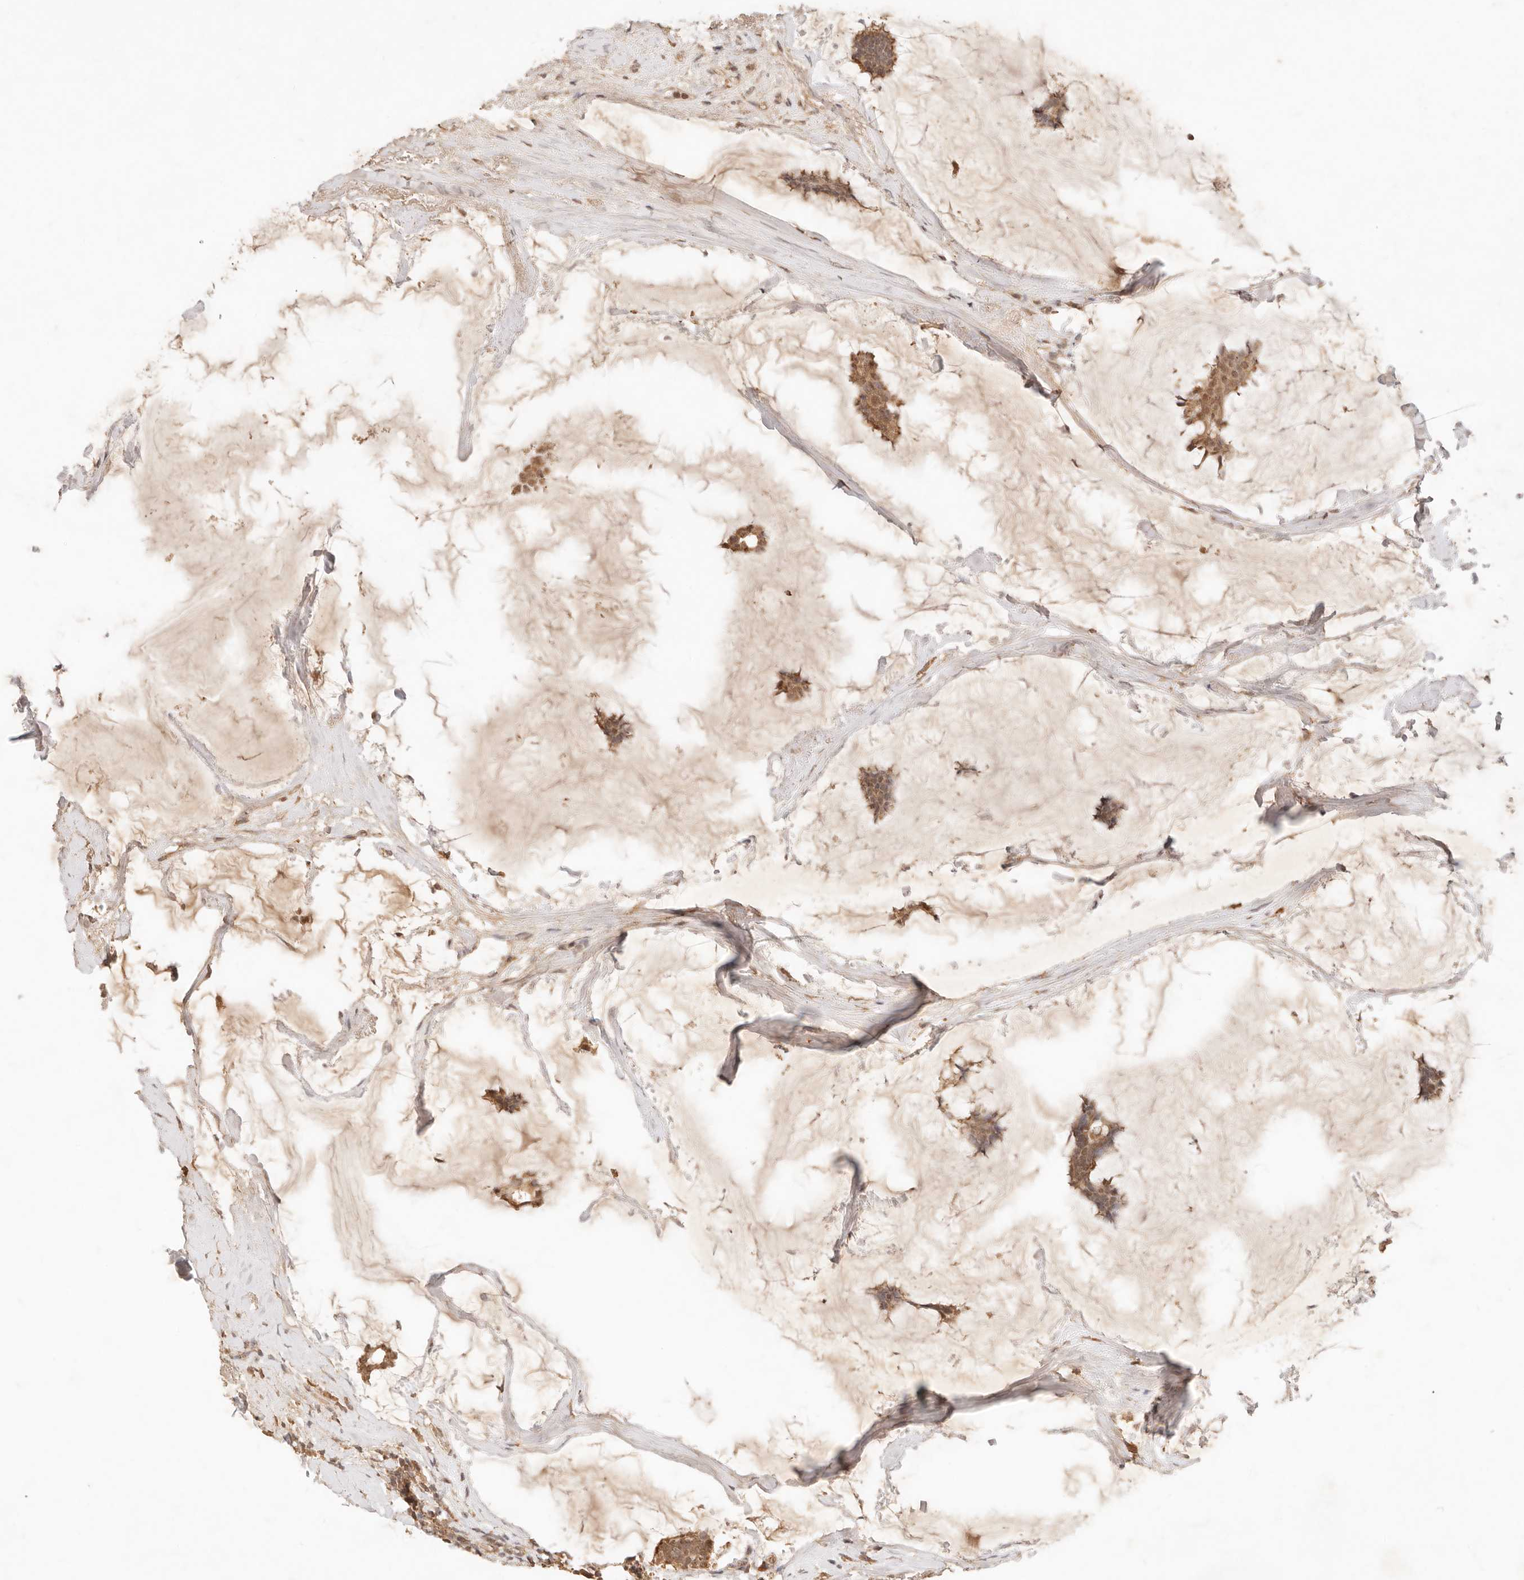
{"staining": {"intensity": "moderate", "quantity": ">75%", "location": "cytoplasmic/membranous"}, "tissue": "breast cancer", "cell_type": "Tumor cells", "image_type": "cancer", "snomed": [{"axis": "morphology", "description": "Duct carcinoma"}, {"axis": "topography", "description": "Breast"}], "caption": "Breast invasive ductal carcinoma was stained to show a protein in brown. There is medium levels of moderate cytoplasmic/membranous expression in about >75% of tumor cells.", "gene": "TRIM11", "patient": {"sex": "female", "age": 93}}